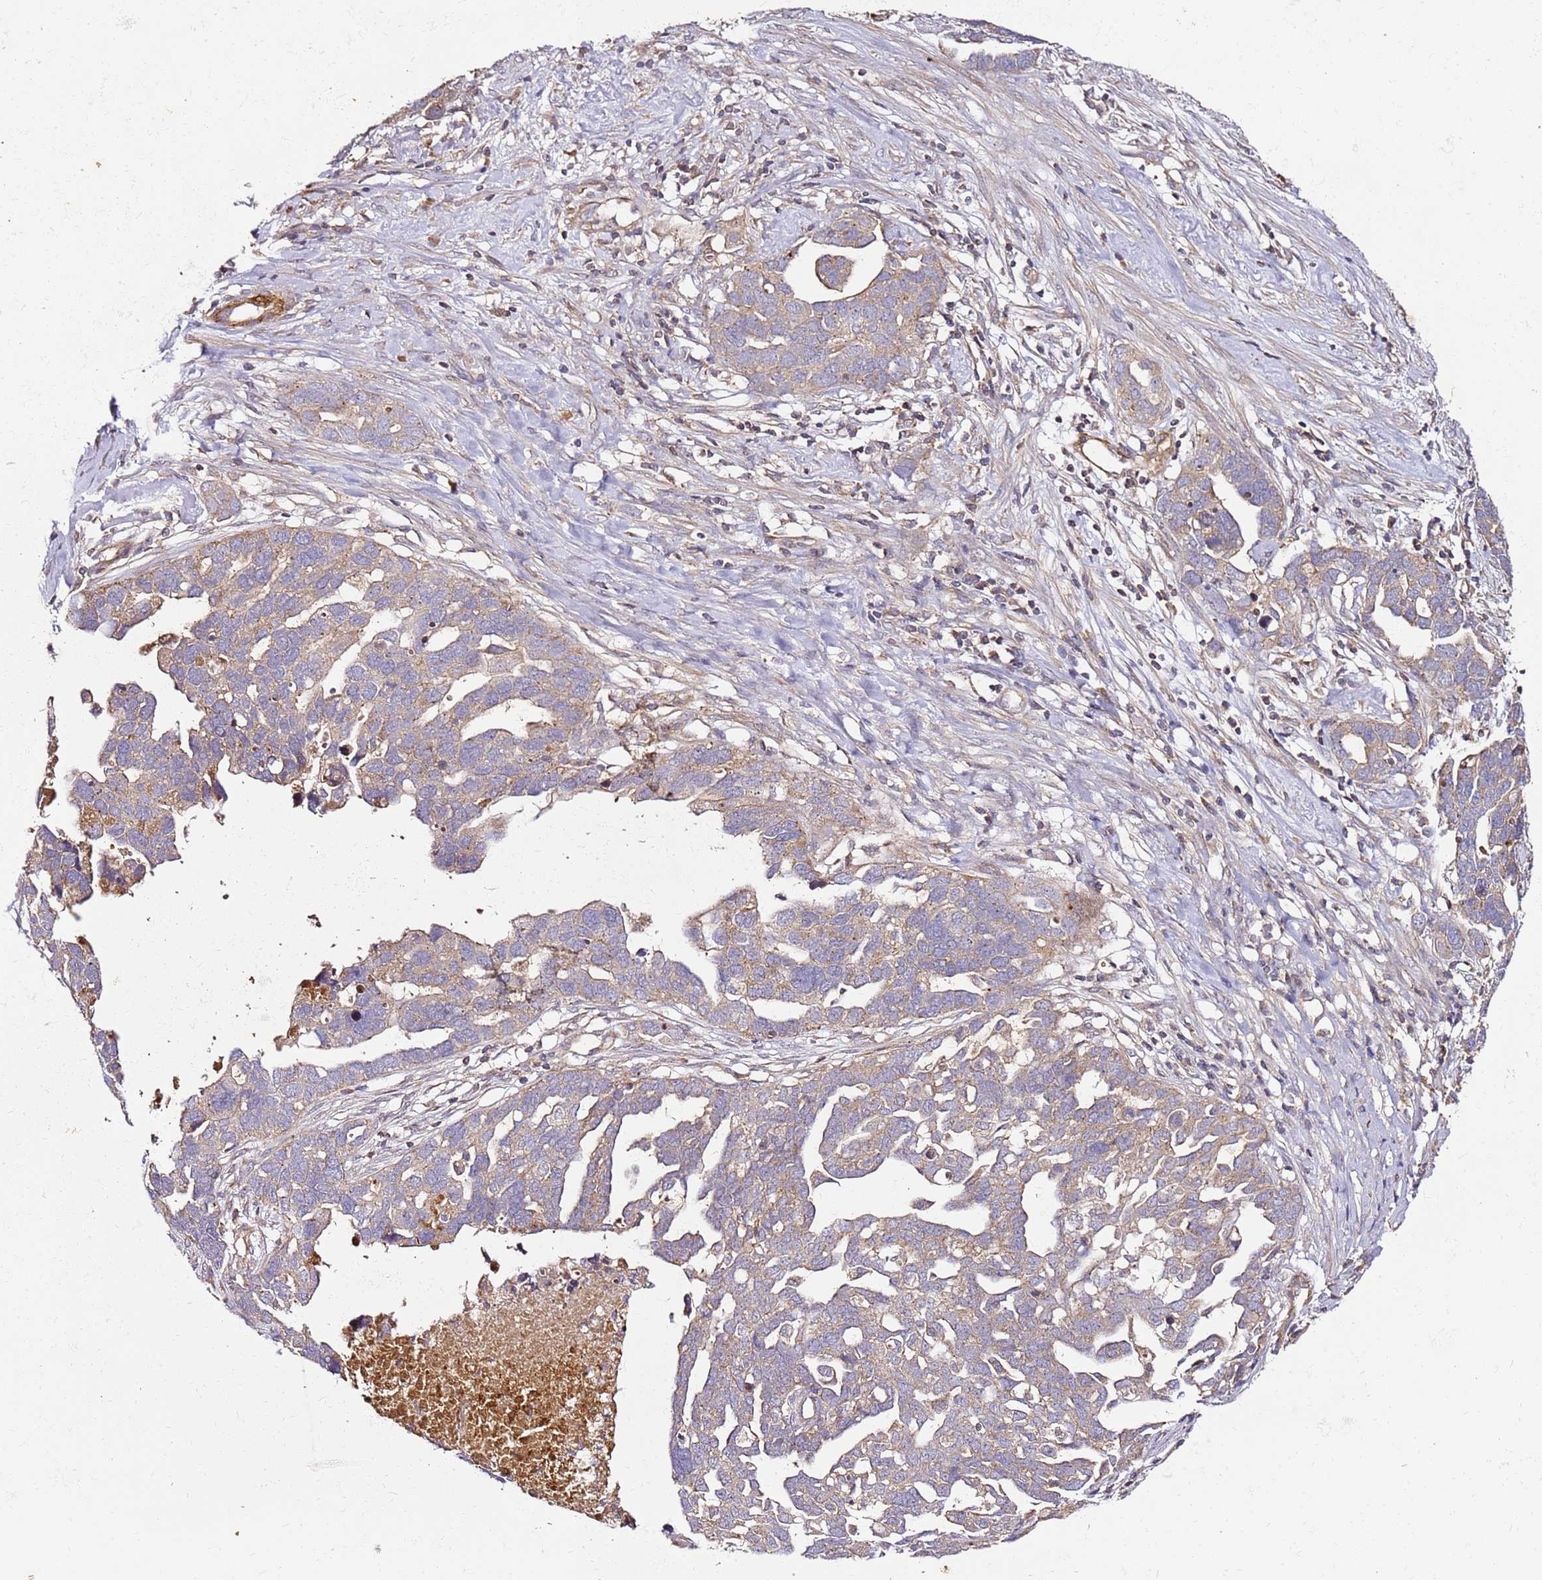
{"staining": {"intensity": "weak", "quantity": "25%-75%", "location": "cytoplasmic/membranous"}, "tissue": "ovarian cancer", "cell_type": "Tumor cells", "image_type": "cancer", "snomed": [{"axis": "morphology", "description": "Cystadenocarcinoma, serous, NOS"}, {"axis": "topography", "description": "Ovary"}], "caption": "Immunohistochemistry (IHC) image of neoplastic tissue: ovarian serous cystadenocarcinoma stained using IHC exhibits low levels of weak protein expression localized specifically in the cytoplasmic/membranous of tumor cells, appearing as a cytoplasmic/membranous brown color.", "gene": "KRTAP21-3", "patient": {"sex": "female", "age": 54}}